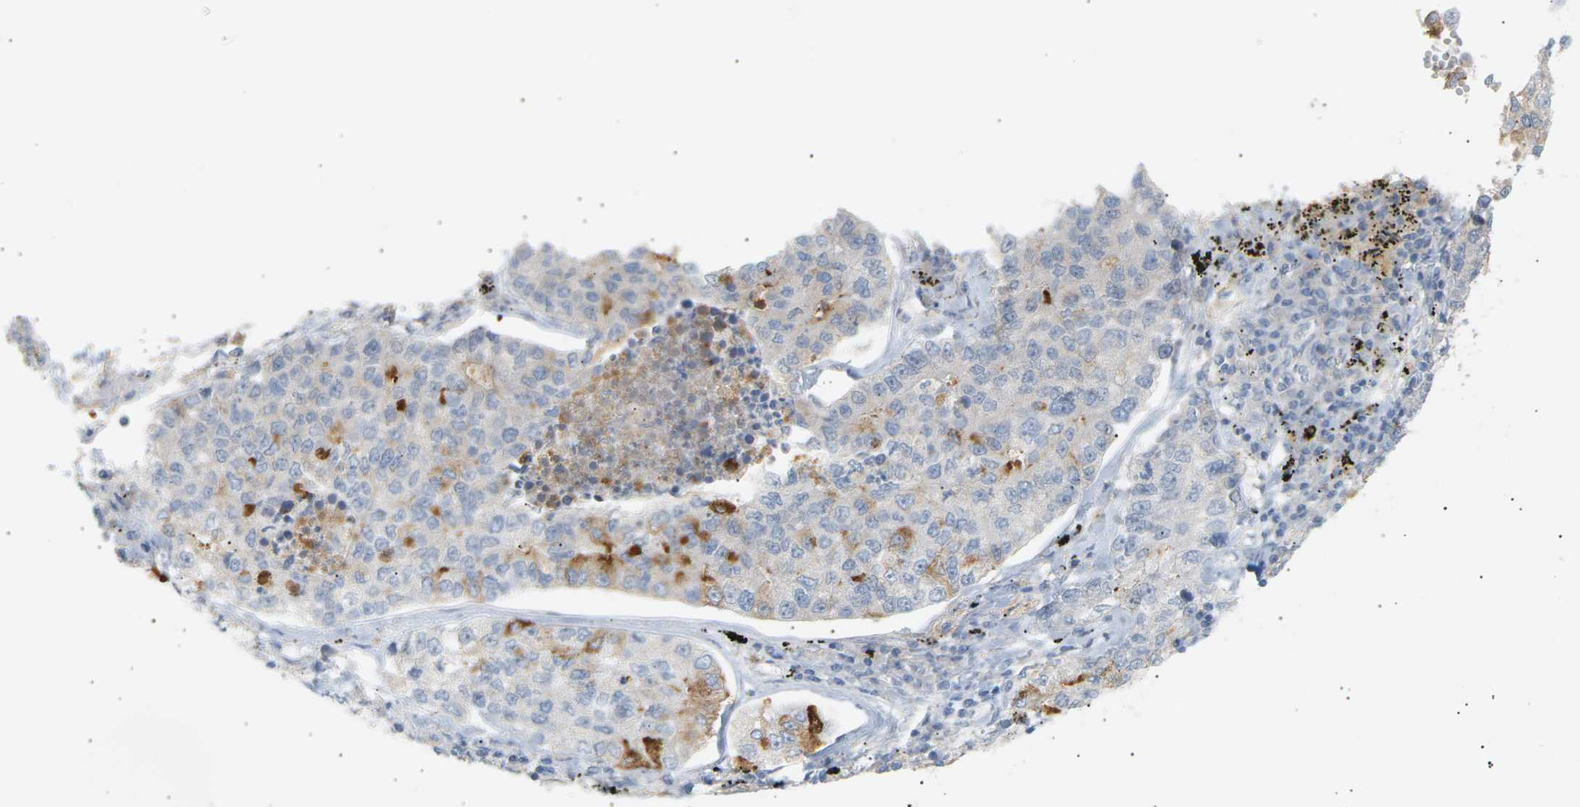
{"staining": {"intensity": "moderate", "quantity": "25%-75%", "location": "cytoplasmic/membranous"}, "tissue": "lung cancer", "cell_type": "Tumor cells", "image_type": "cancer", "snomed": [{"axis": "morphology", "description": "Adenocarcinoma, NOS"}, {"axis": "topography", "description": "Lung"}], "caption": "Tumor cells show moderate cytoplasmic/membranous staining in approximately 25%-75% of cells in lung adenocarcinoma. (IHC, brightfield microscopy, high magnification).", "gene": "CLU", "patient": {"sex": "male", "age": 49}}